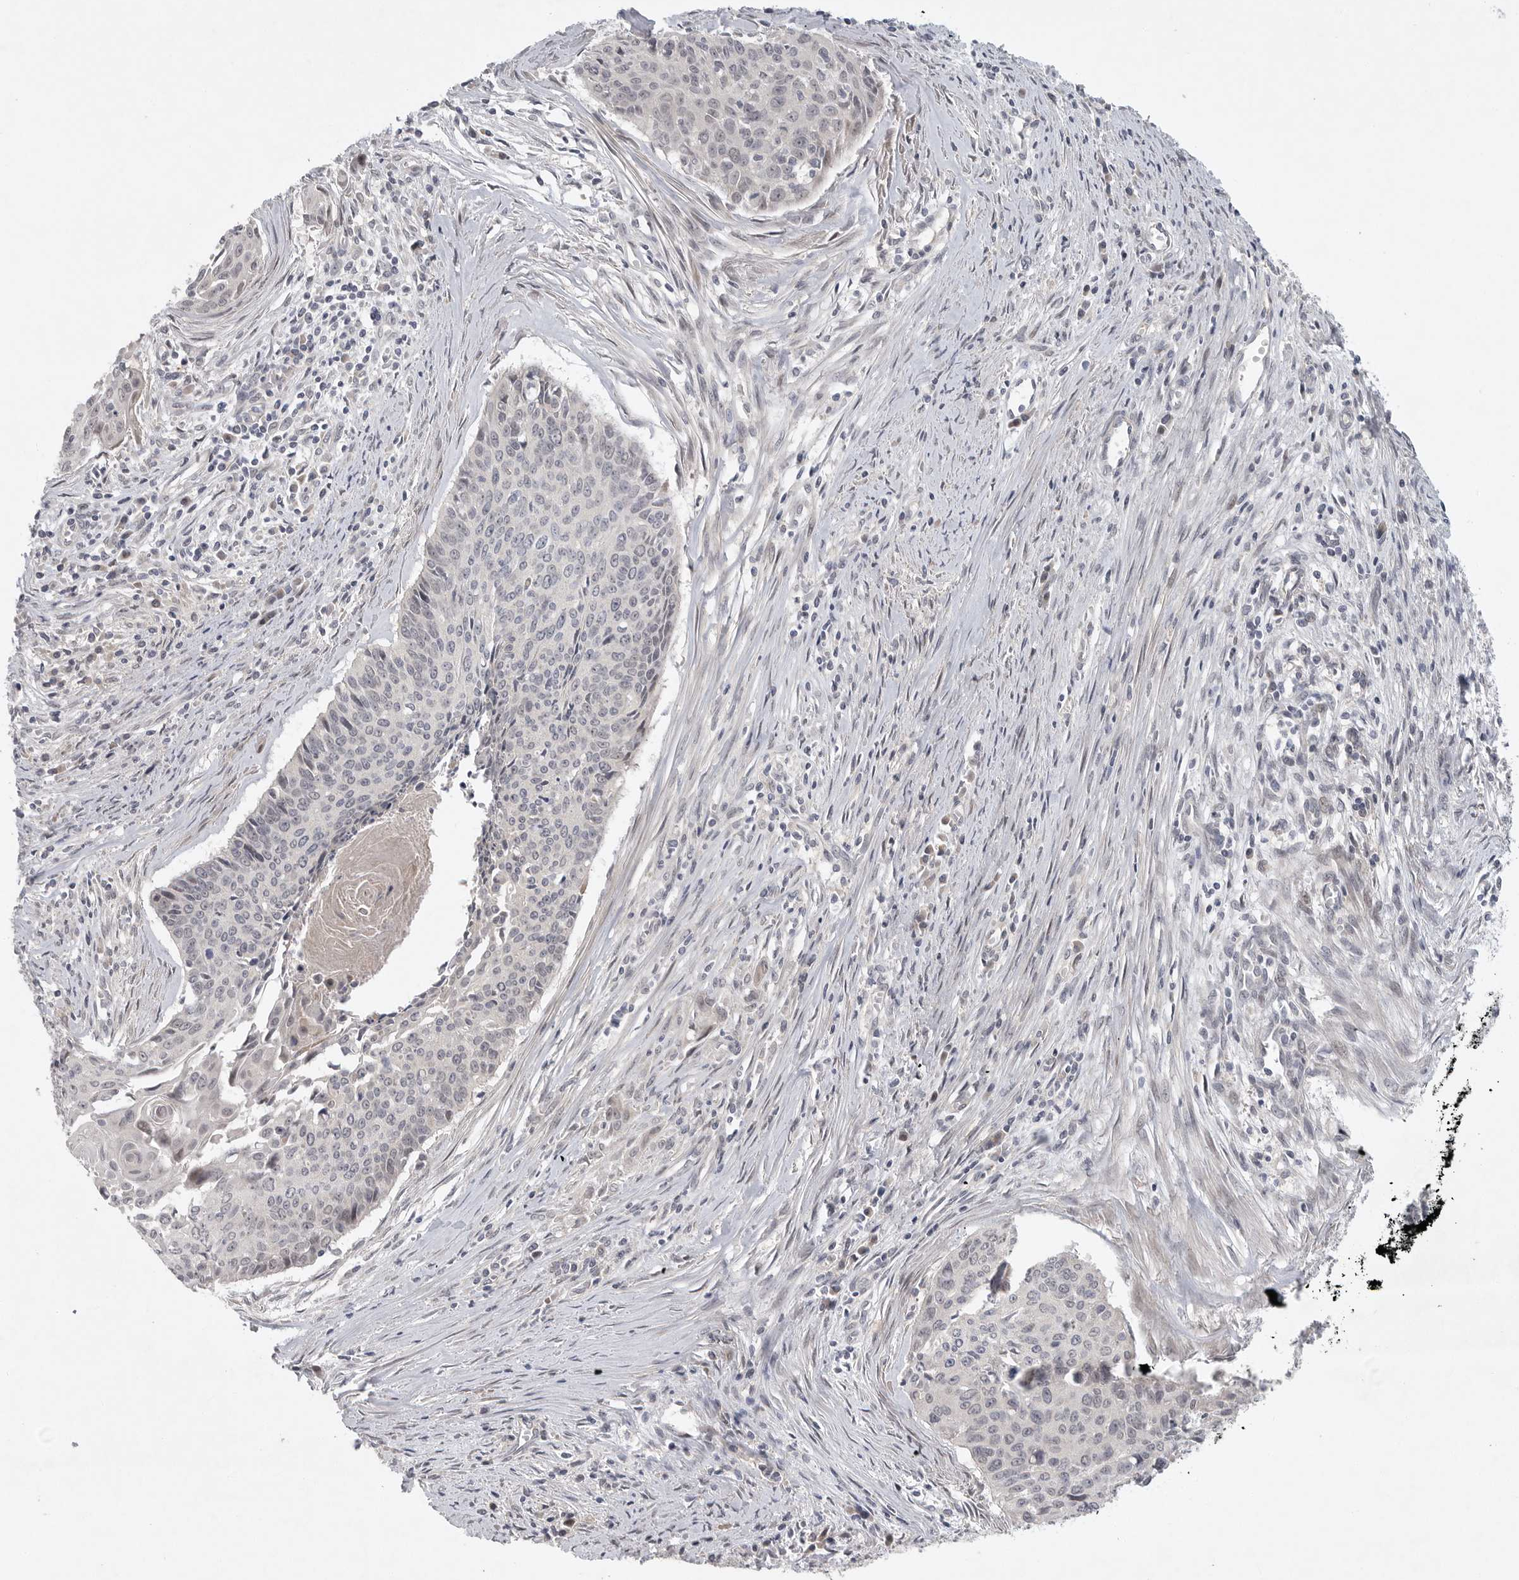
{"staining": {"intensity": "negative", "quantity": "none", "location": "none"}, "tissue": "cervical cancer", "cell_type": "Tumor cells", "image_type": "cancer", "snomed": [{"axis": "morphology", "description": "Squamous cell carcinoma, NOS"}, {"axis": "topography", "description": "Cervix"}], "caption": "A histopathology image of human cervical cancer is negative for staining in tumor cells. (DAB IHC, high magnification).", "gene": "FBXO43", "patient": {"sex": "female", "age": 55}}